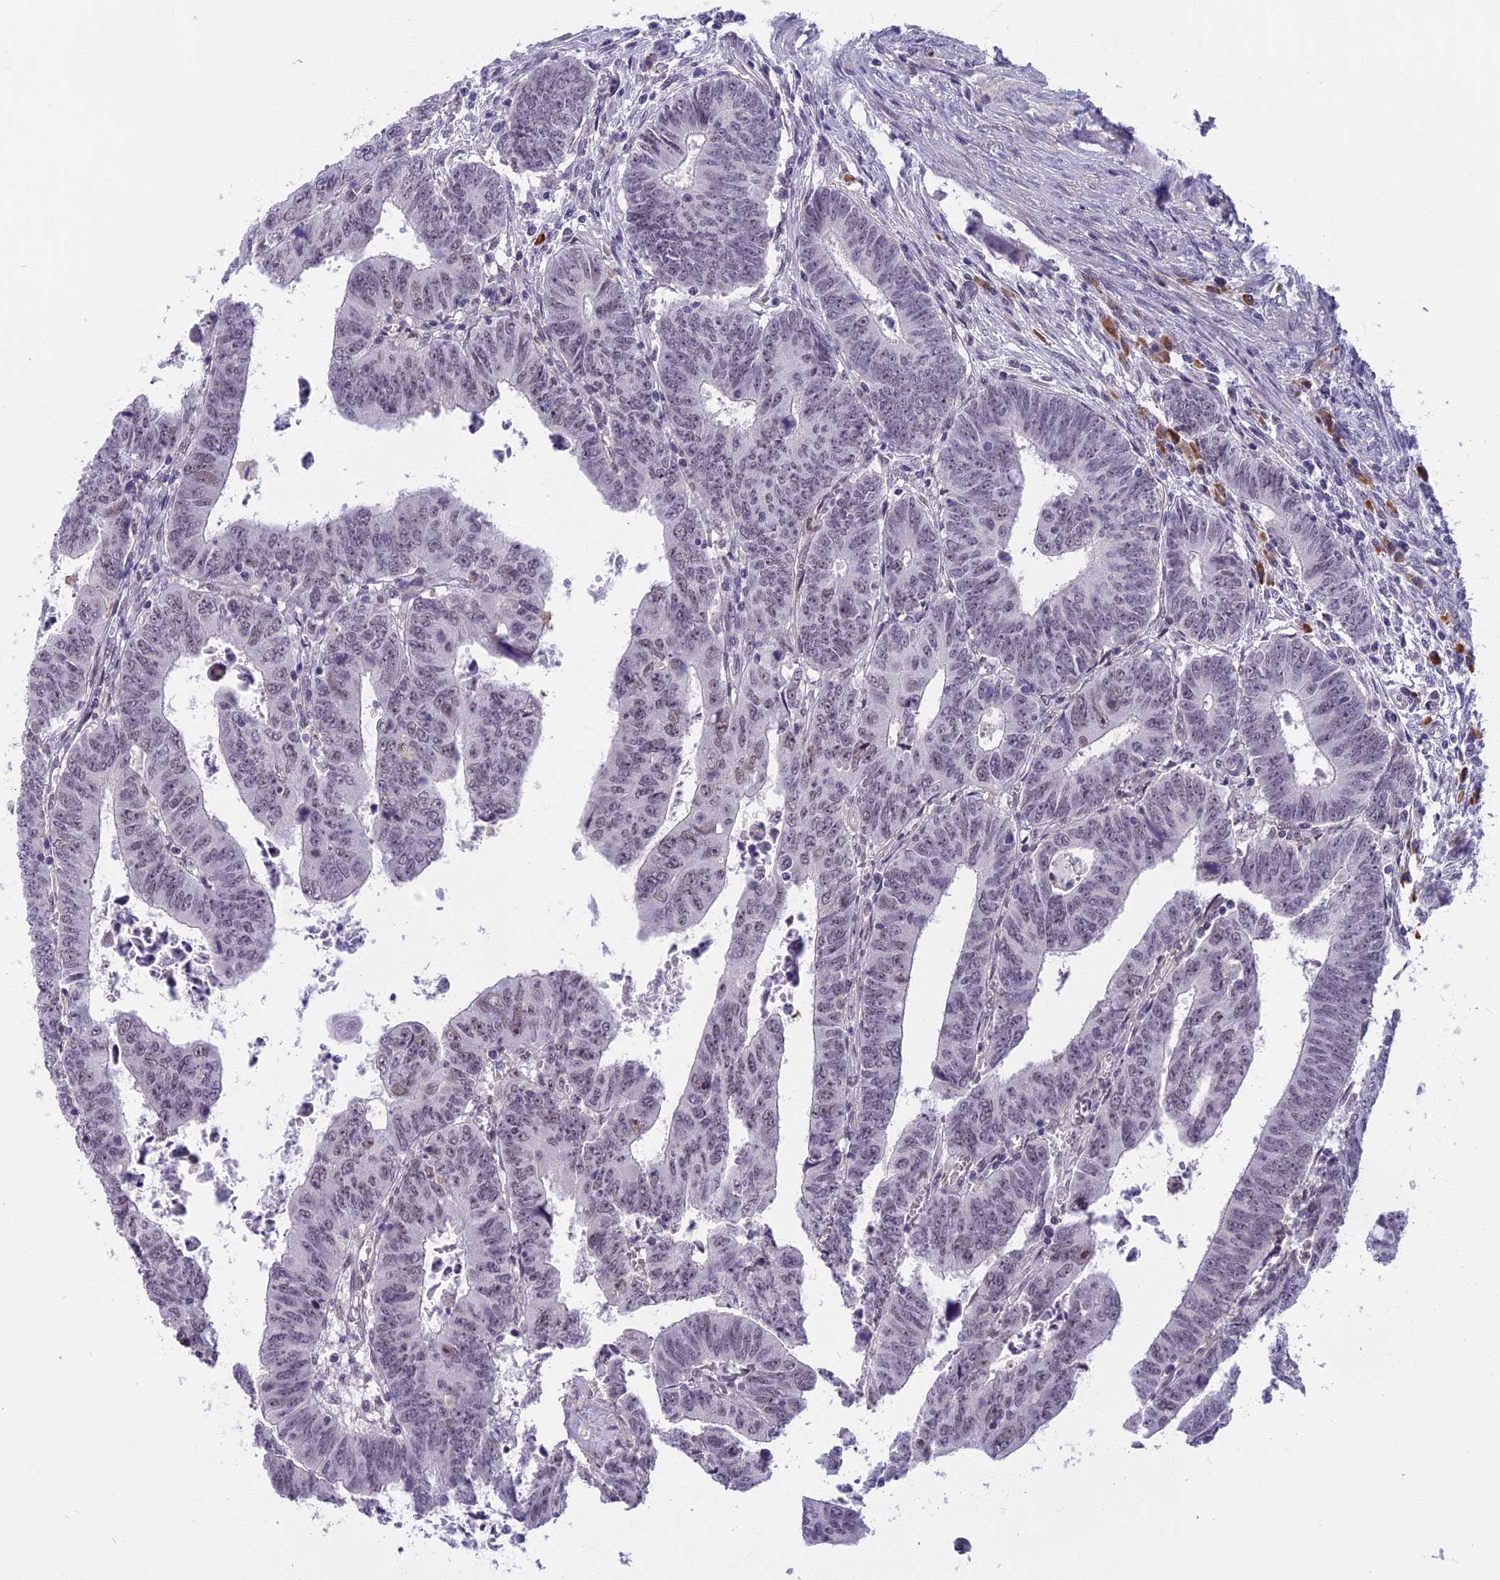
{"staining": {"intensity": "weak", "quantity": "<25%", "location": "nuclear"}, "tissue": "colorectal cancer", "cell_type": "Tumor cells", "image_type": "cancer", "snomed": [{"axis": "morphology", "description": "Normal tissue, NOS"}, {"axis": "morphology", "description": "Adenocarcinoma, NOS"}, {"axis": "topography", "description": "Rectum"}], "caption": "Photomicrograph shows no protein staining in tumor cells of colorectal adenocarcinoma tissue.", "gene": "MORF4L1", "patient": {"sex": "female", "age": 65}}